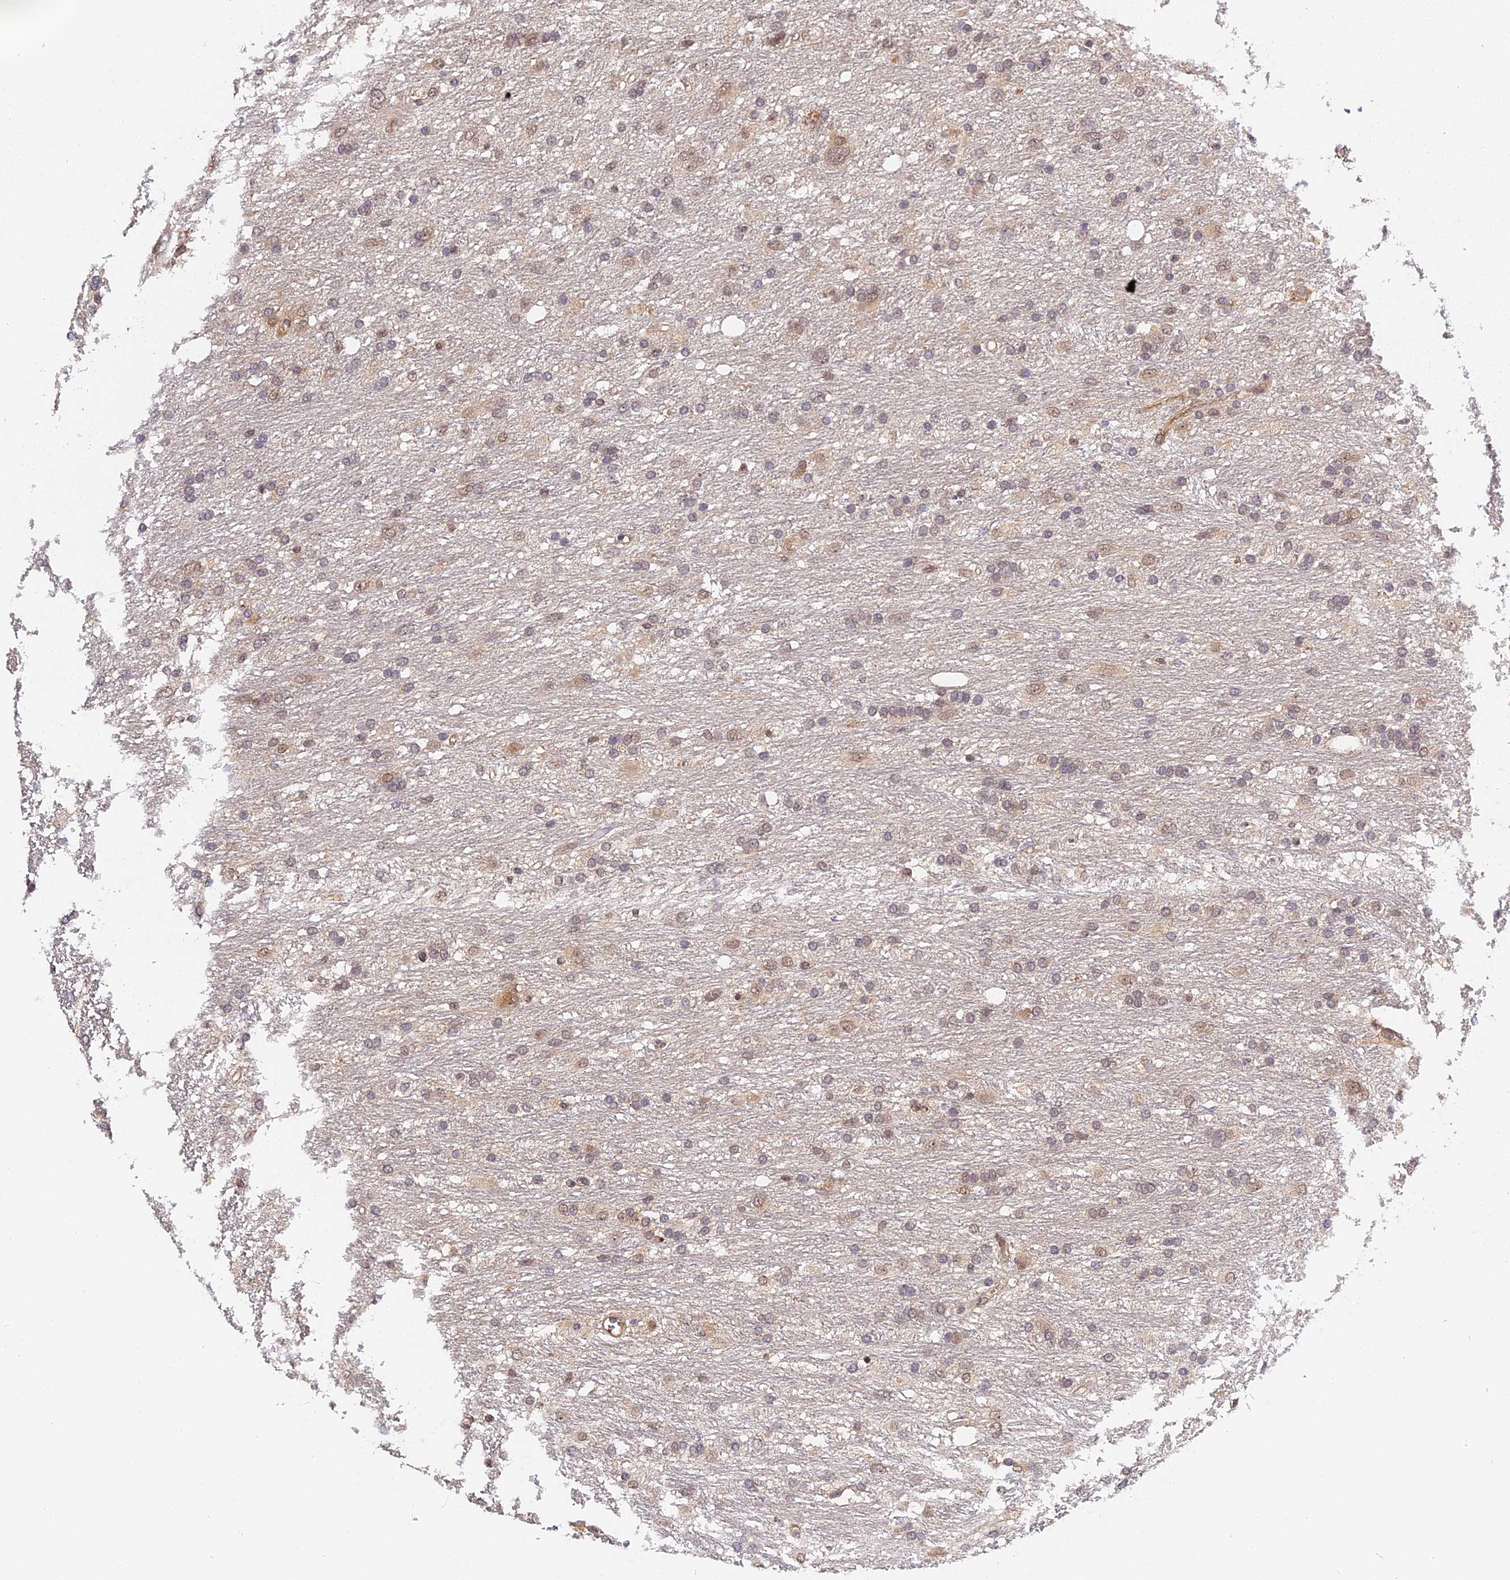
{"staining": {"intensity": "weak", "quantity": "<25%", "location": "cytoplasmic/membranous"}, "tissue": "glioma", "cell_type": "Tumor cells", "image_type": "cancer", "snomed": [{"axis": "morphology", "description": "Glioma, malignant, Low grade"}, {"axis": "topography", "description": "Brain"}], "caption": "DAB (3,3'-diaminobenzidine) immunohistochemical staining of human low-grade glioma (malignant) demonstrates no significant expression in tumor cells. The staining was performed using DAB to visualize the protein expression in brown, while the nuclei were stained in blue with hematoxylin (Magnification: 20x).", "gene": "IMPACT", "patient": {"sex": "male", "age": 77}}